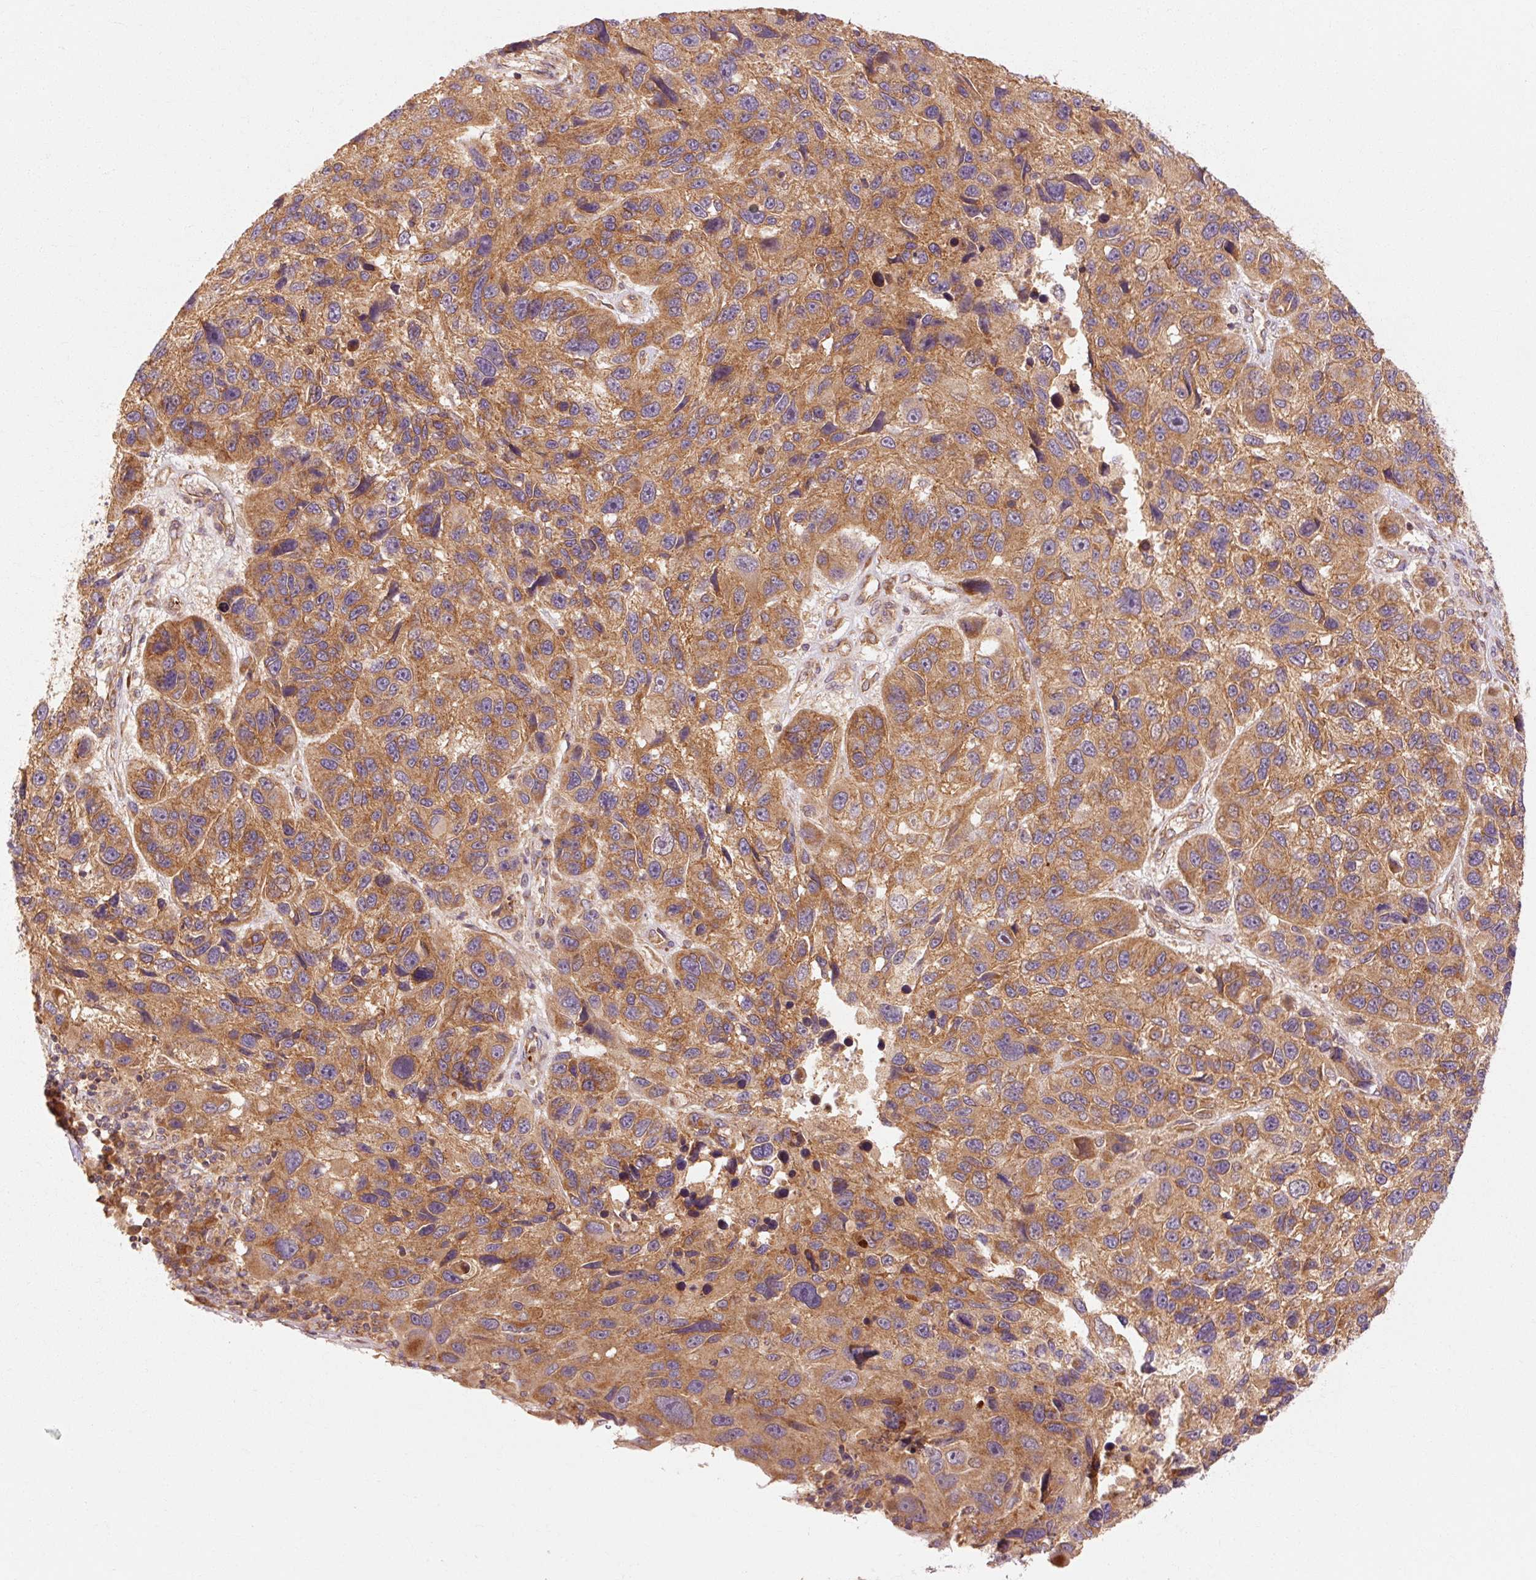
{"staining": {"intensity": "moderate", "quantity": ">75%", "location": "cytoplasmic/membranous"}, "tissue": "melanoma", "cell_type": "Tumor cells", "image_type": "cancer", "snomed": [{"axis": "morphology", "description": "Malignant melanoma, NOS"}, {"axis": "topography", "description": "Skin"}], "caption": "Tumor cells reveal medium levels of moderate cytoplasmic/membranous staining in about >75% of cells in melanoma. (DAB = brown stain, brightfield microscopy at high magnification).", "gene": "CTNNA1", "patient": {"sex": "male", "age": 53}}